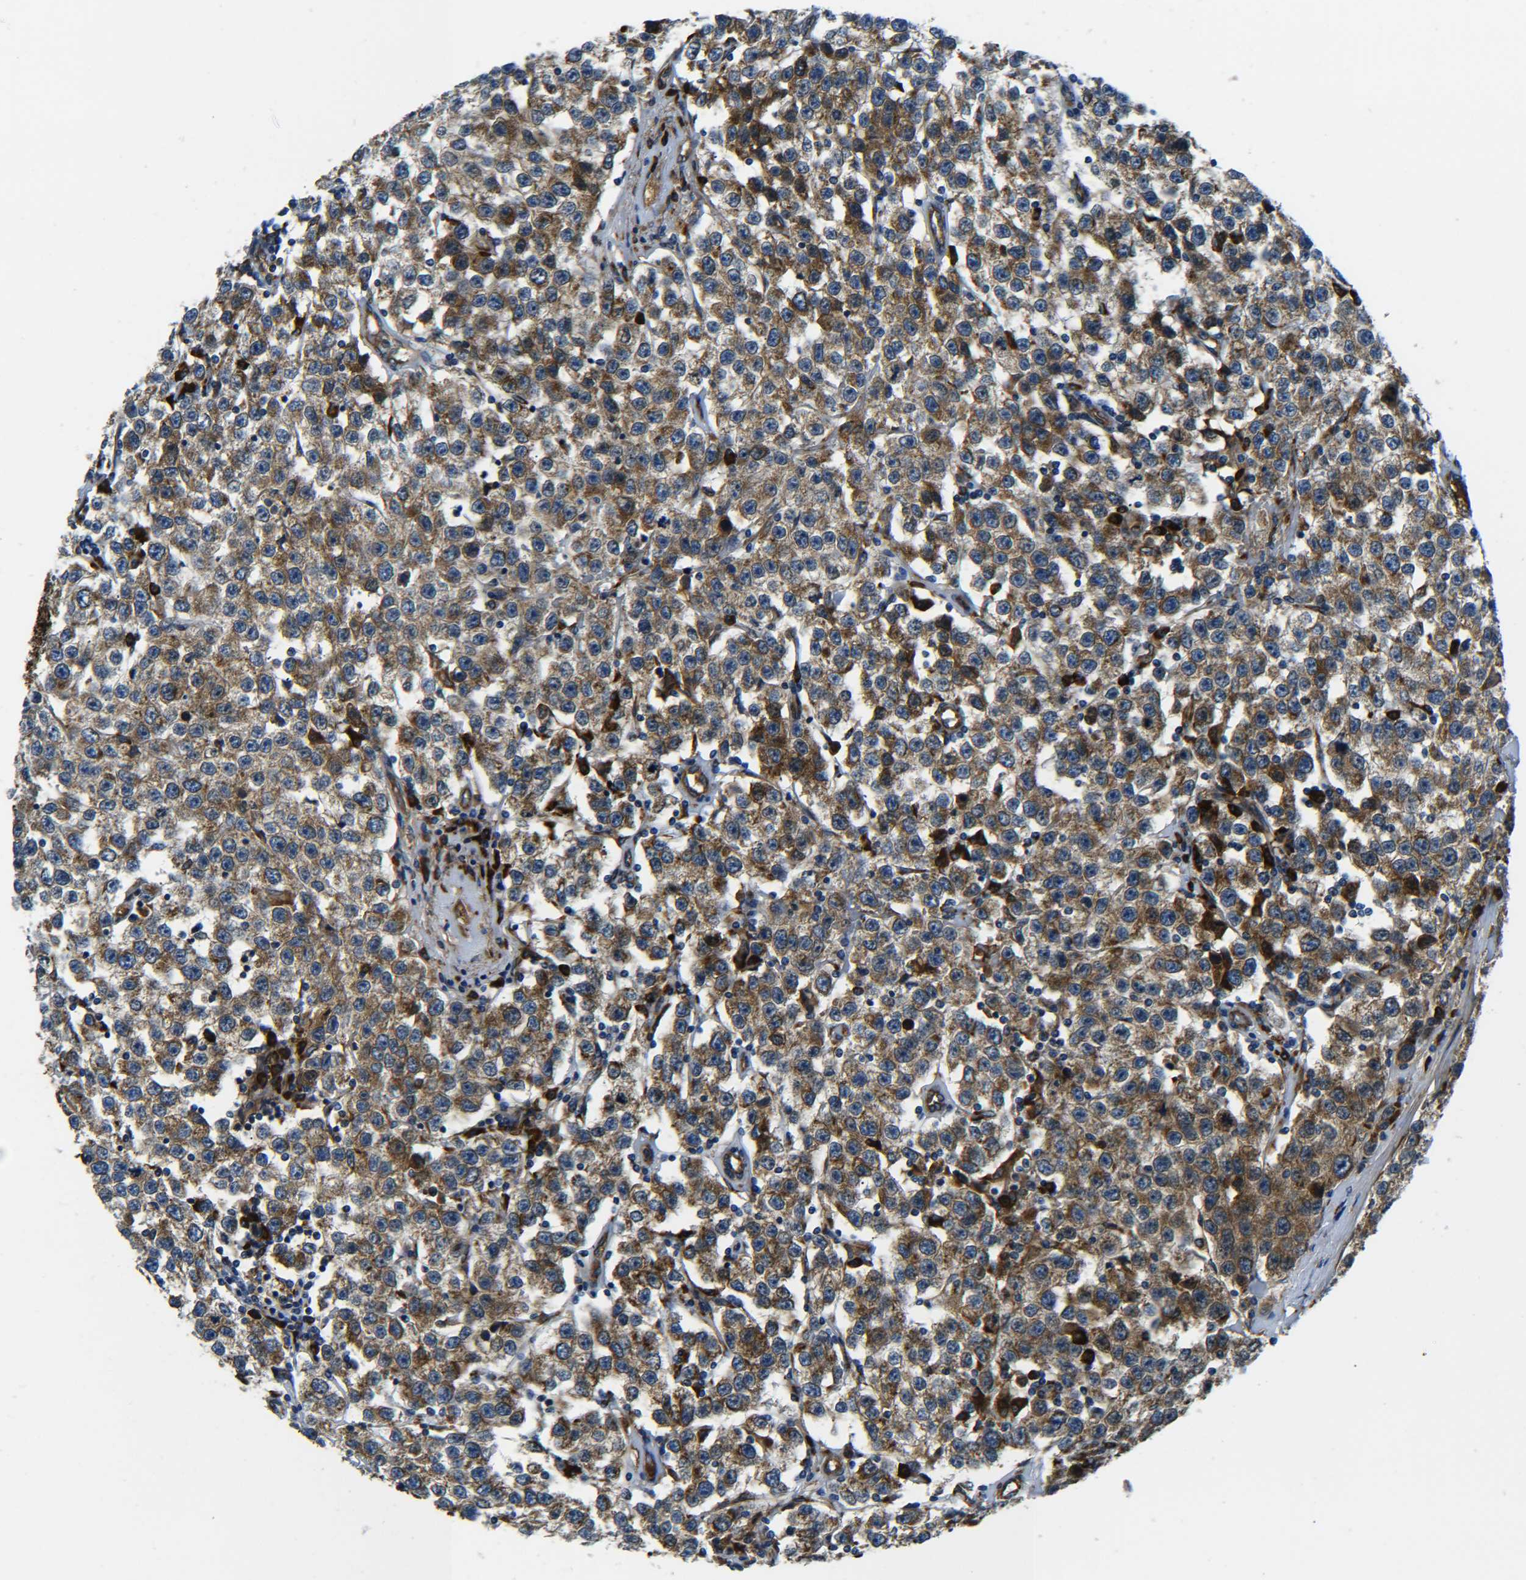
{"staining": {"intensity": "moderate", "quantity": ">75%", "location": "cytoplasmic/membranous"}, "tissue": "testis cancer", "cell_type": "Tumor cells", "image_type": "cancer", "snomed": [{"axis": "morphology", "description": "Seminoma, NOS"}, {"axis": "topography", "description": "Testis"}], "caption": "Human seminoma (testis) stained with a brown dye displays moderate cytoplasmic/membranous positive staining in approximately >75% of tumor cells.", "gene": "PREB", "patient": {"sex": "male", "age": 52}}